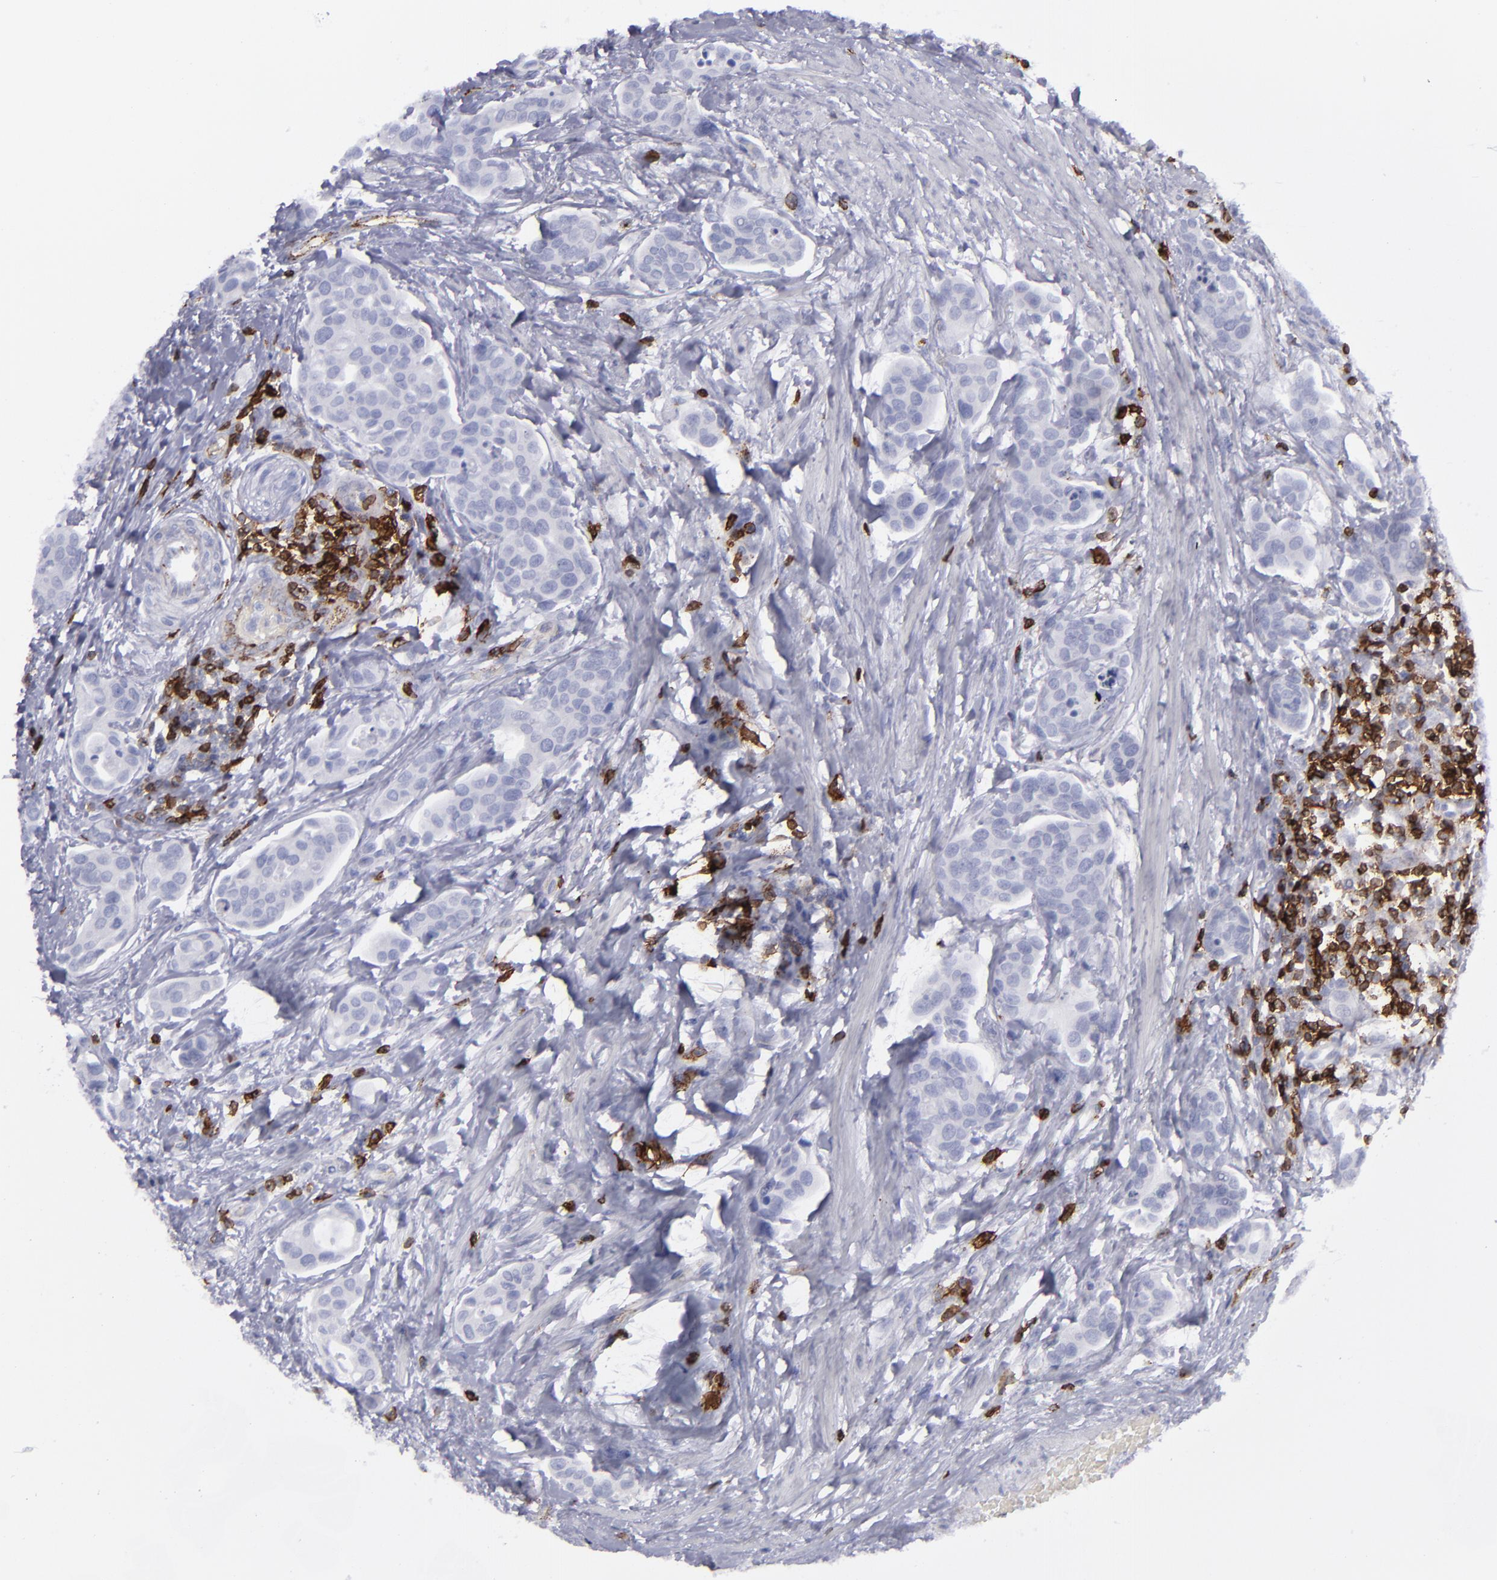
{"staining": {"intensity": "negative", "quantity": "none", "location": "none"}, "tissue": "urothelial cancer", "cell_type": "Tumor cells", "image_type": "cancer", "snomed": [{"axis": "morphology", "description": "Urothelial carcinoma, High grade"}, {"axis": "topography", "description": "Urinary bladder"}], "caption": "The photomicrograph shows no significant positivity in tumor cells of urothelial carcinoma (high-grade).", "gene": "CD27", "patient": {"sex": "male", "age": 78}}